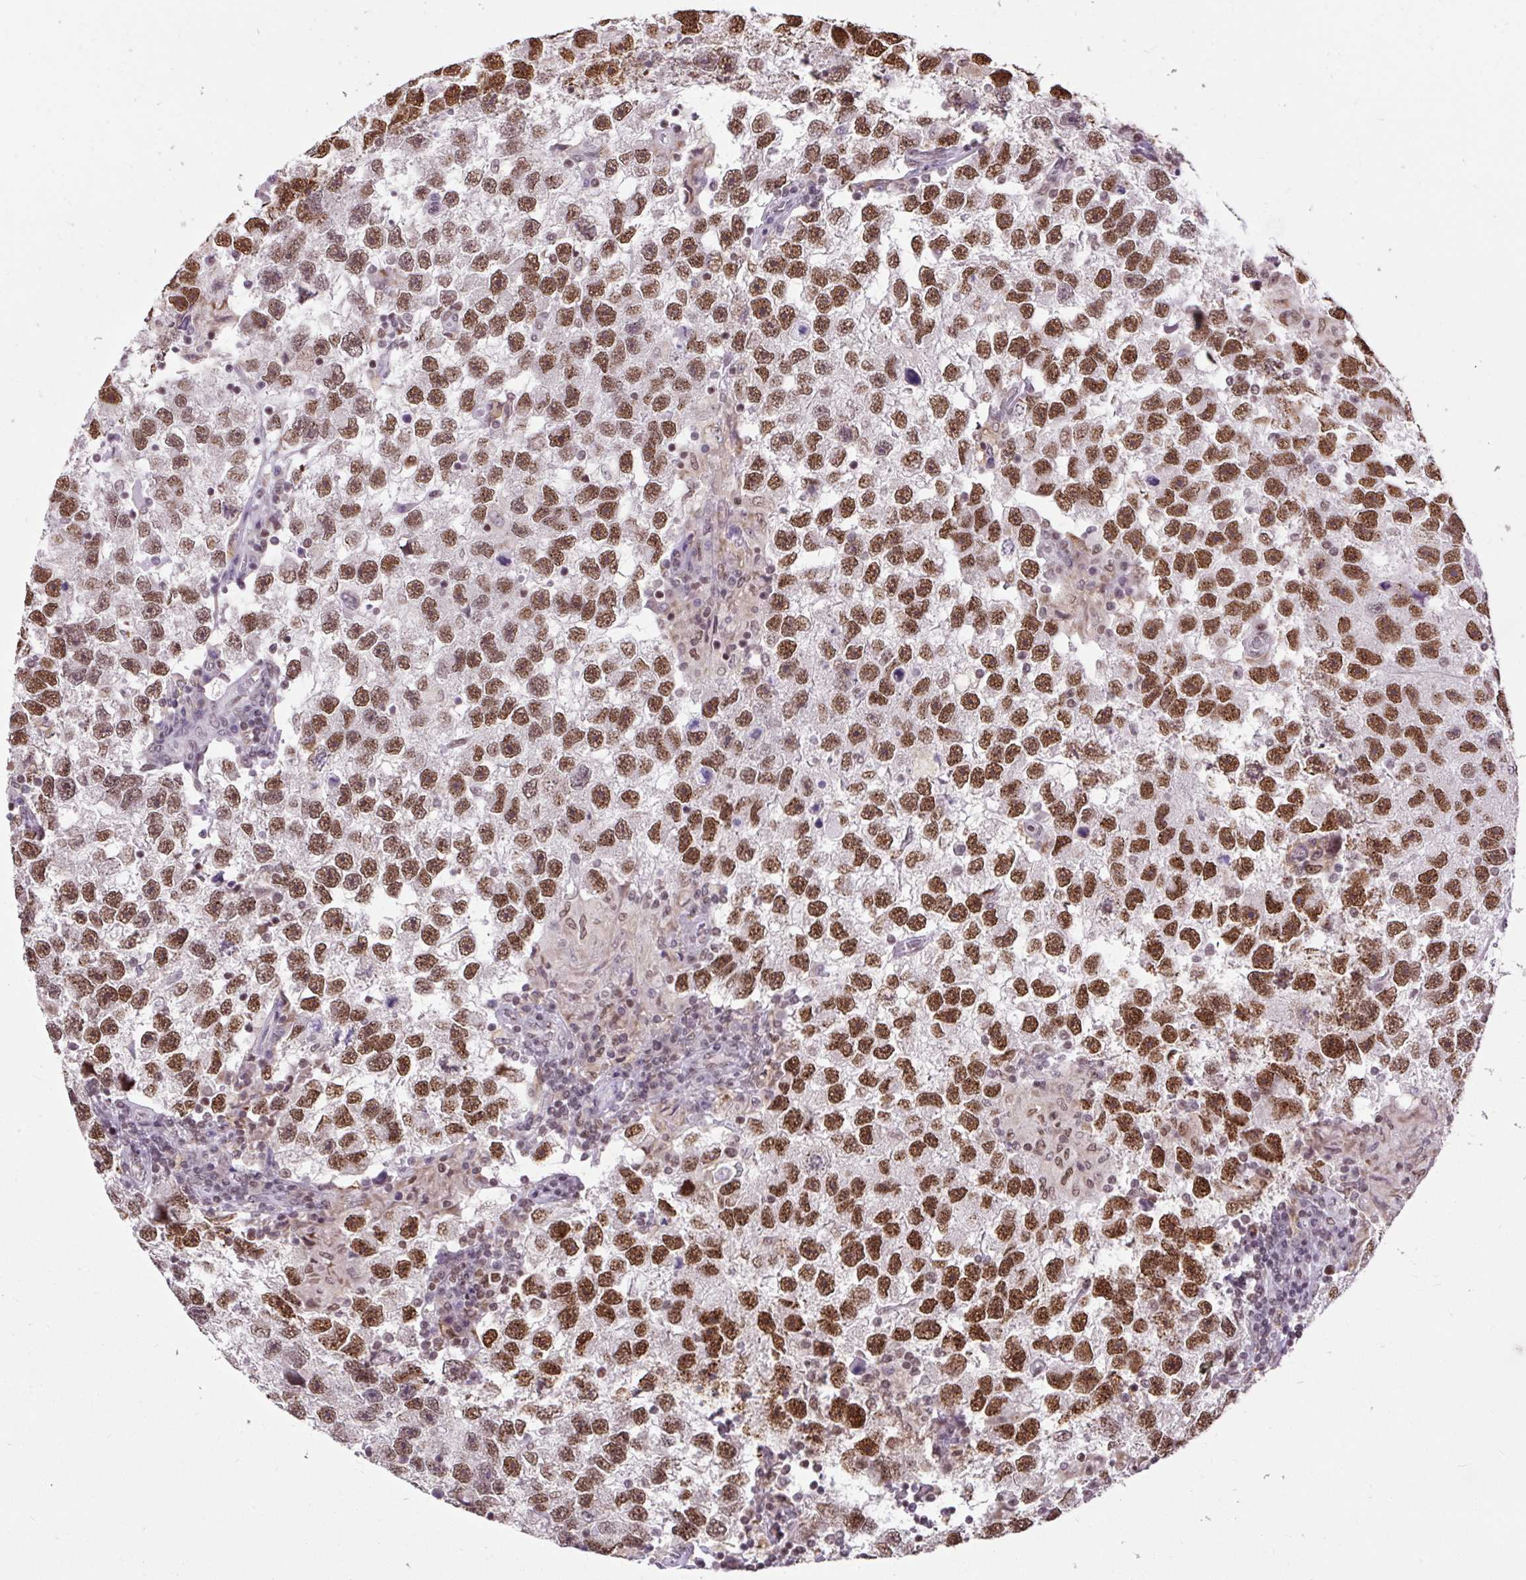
{"staining": {"intensity": "strong", "quantity": ">75%", "location": "nuclear"}, "tissue": "testis cancer", "cell_type": "Tumor cells", "image_type": "cancer", "snomed": [{"axis": "morphology", "description": "Seminoma, NOS"}, {"axis": "topography", "description": "Testis"}], "caption": "This image exhibits immunohistochemistry (IHC) staining of human testis cancer (seminoma), with high strong nuclear positivity in approximately >75% of tumor cells.", "gene": "ZNF672", "patient": {"sex": "male", "age": 26}}